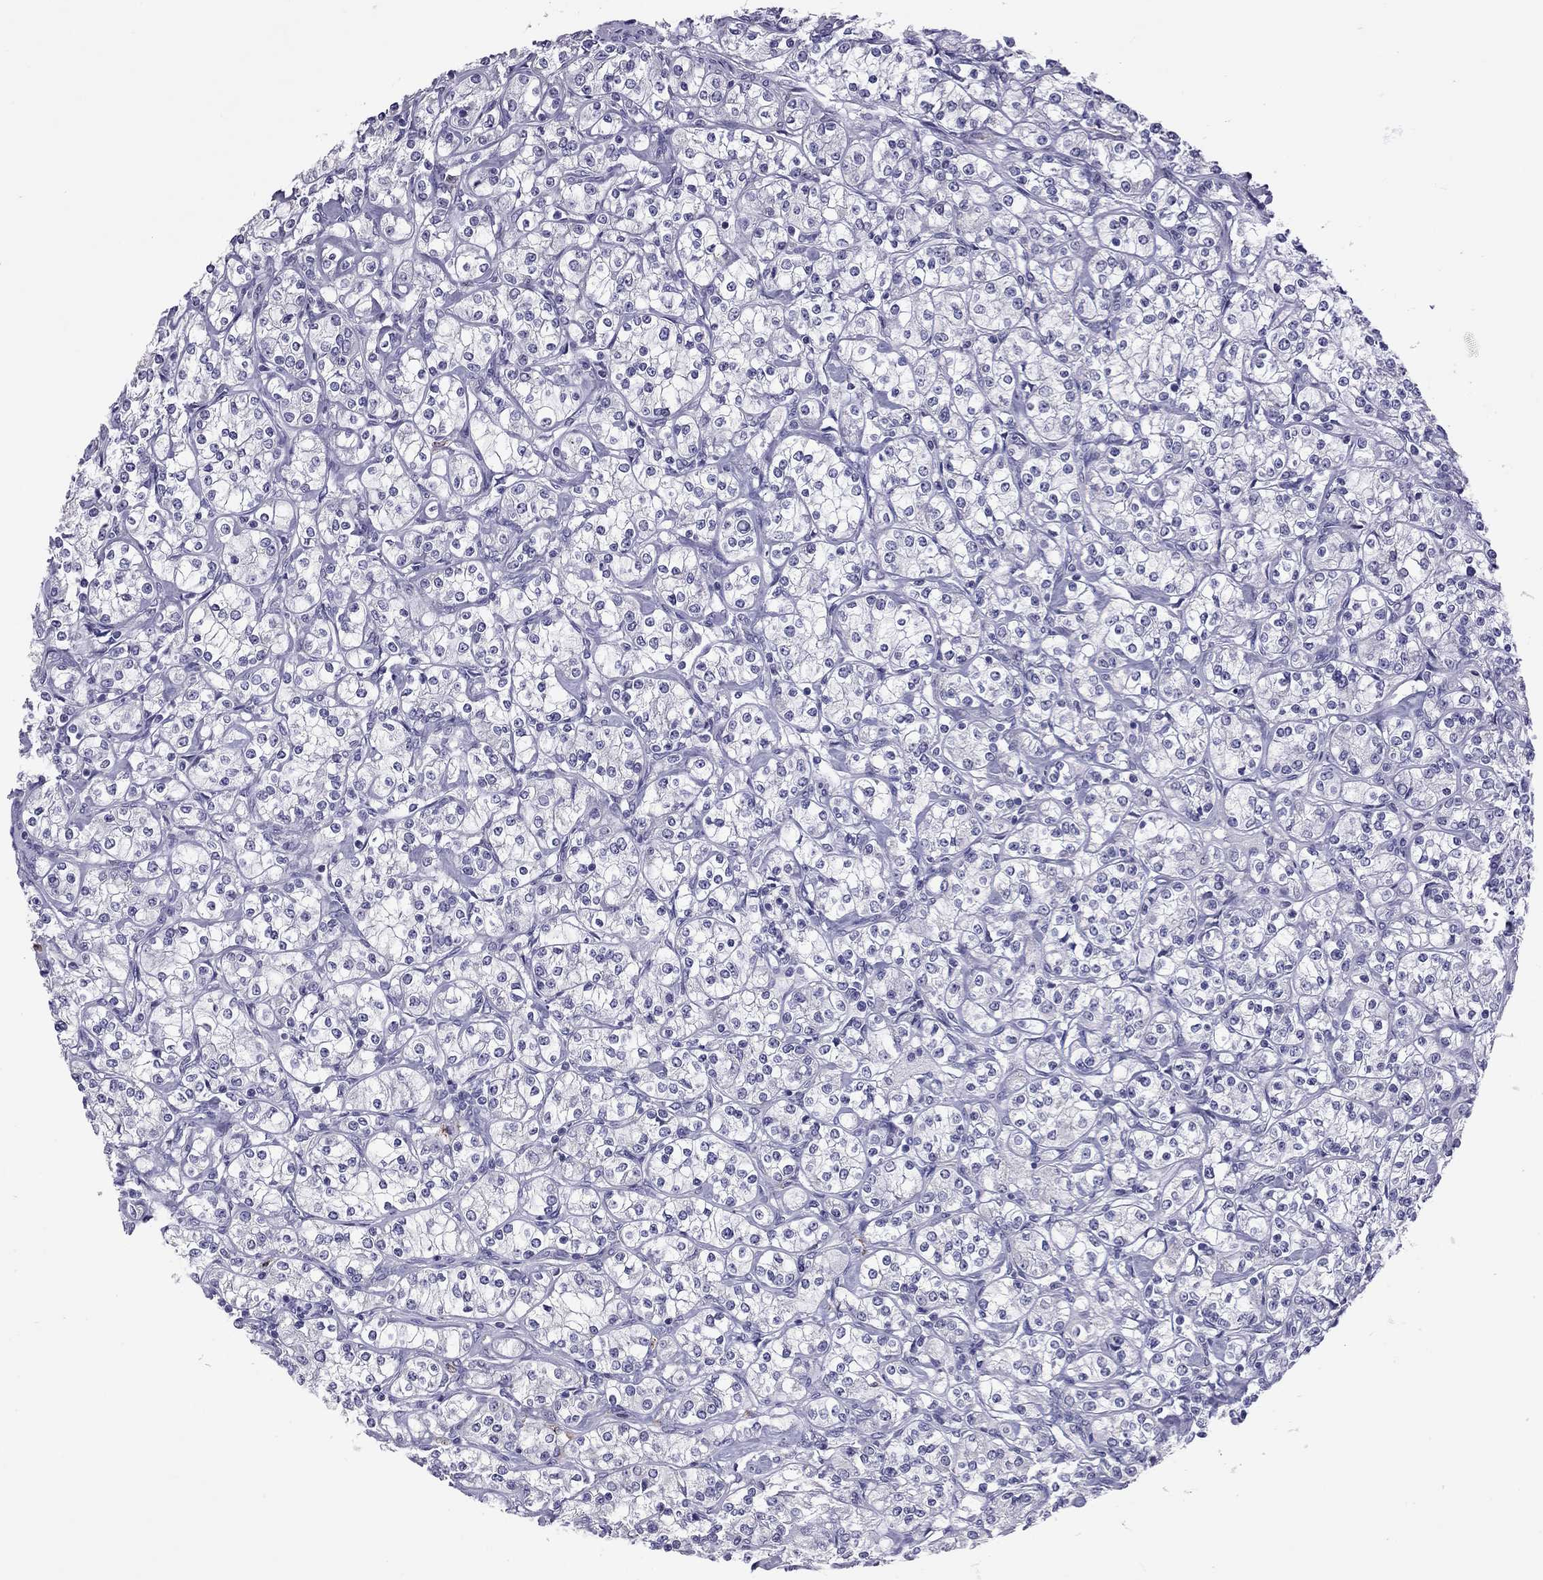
{"staining": {"intensity": "negative", "quantity": "none", "location": "none"}, "tissue": "renal cancer", "cell_type": "Tumor cells", "image_type": "cancer", "snomed": [{"axis": "morphology", "description": "Adenocarcinoma, NOS"}, {"axis": "topography", "description": "Kidney"}], "caption": "The image exhibits no significant staining in tumor cells of renal cancer (adenocarcinoma). (IHC, brightfield microscopy, high magnification).", "gene": "PPP1R3A", "patient": {"sex": "male", "age": 77}}